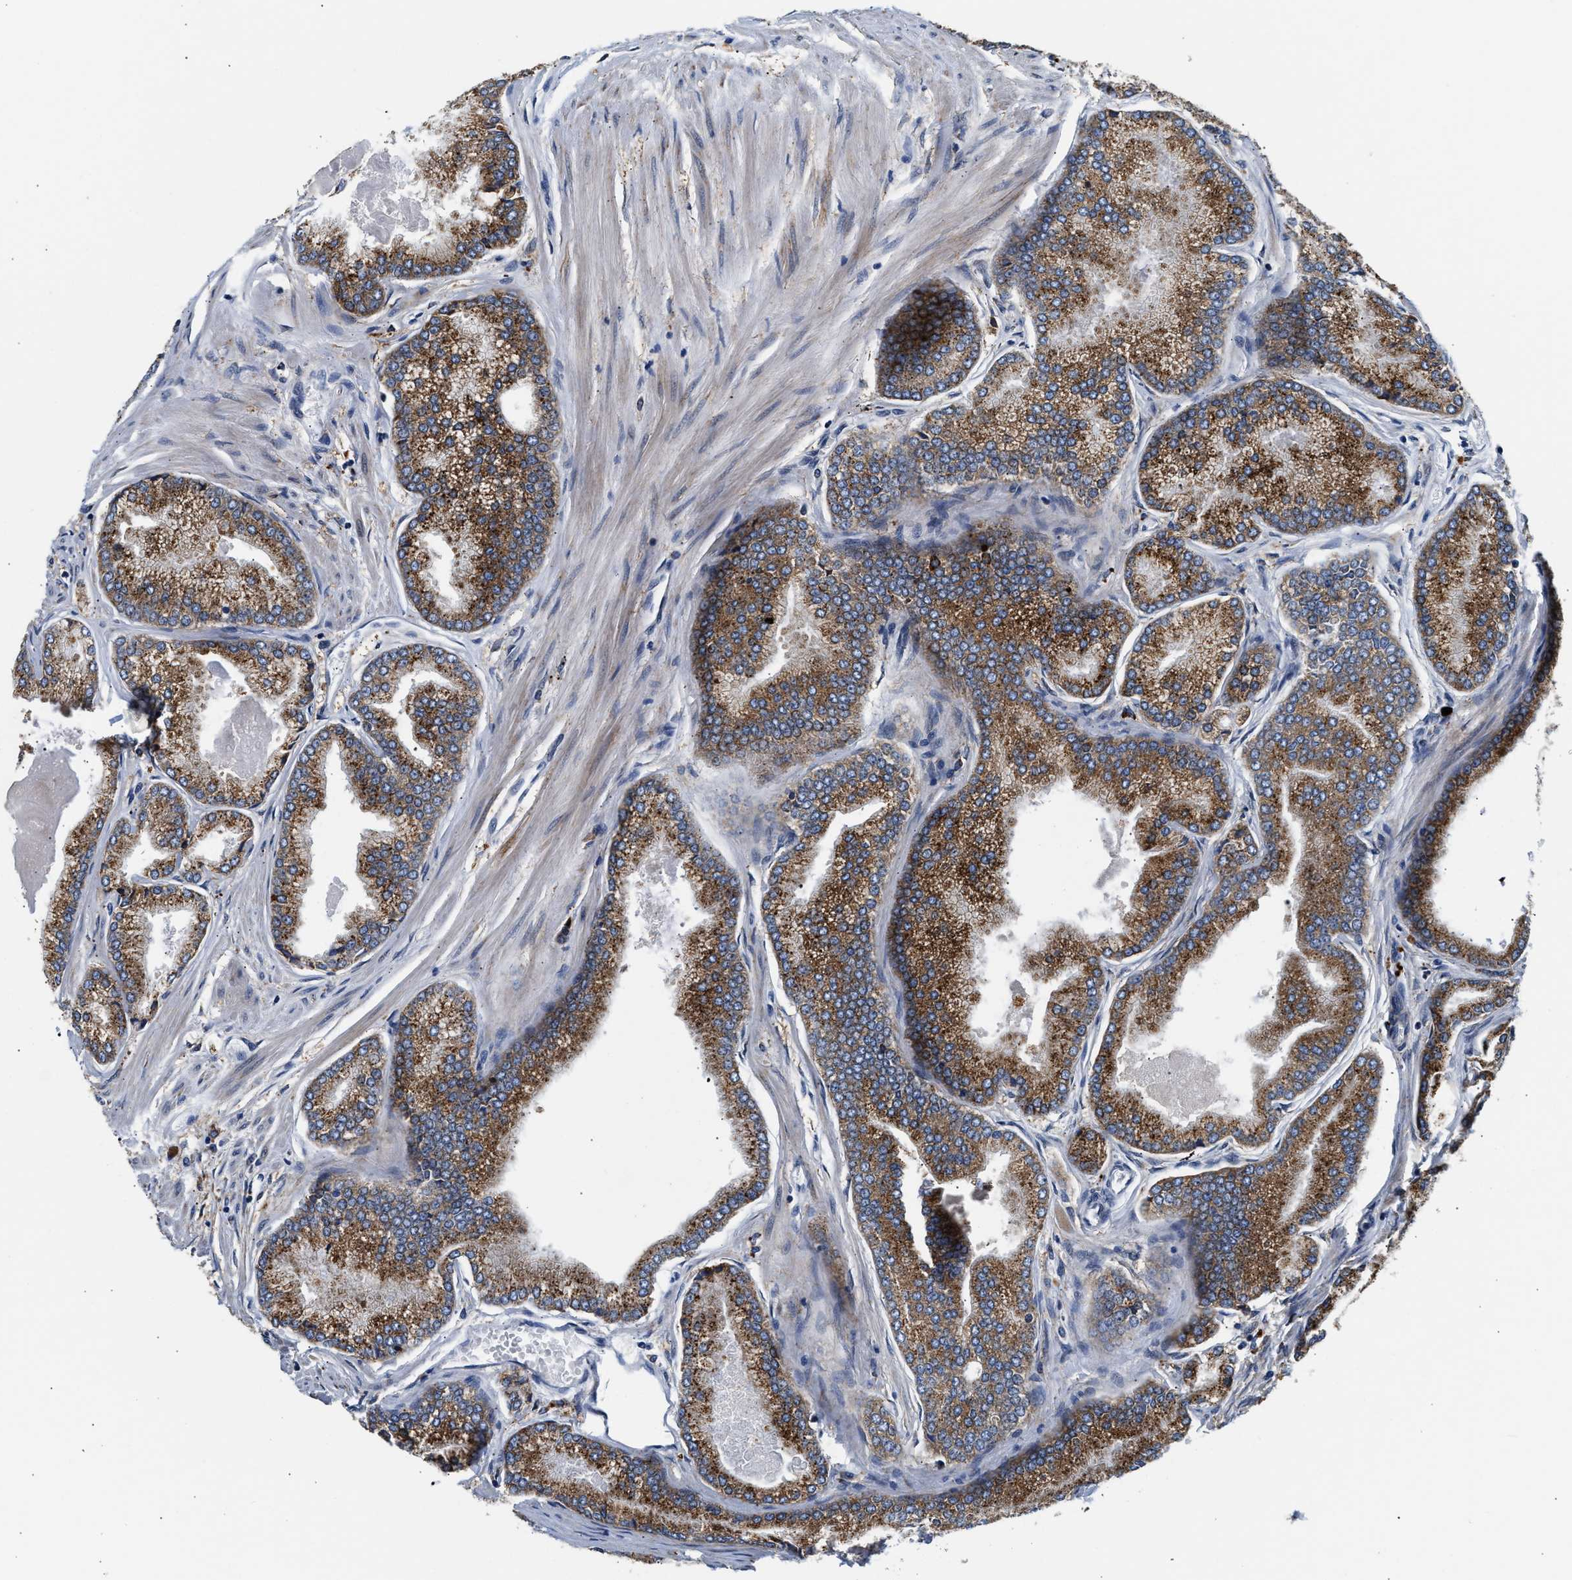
{"staining": {"intensity": "moderate", "quantity": "25%-75%", "location": "cytoplasmic/membranous"}, "tissue": "prostate cancer", "cell_type": "Tumor cells", "image_type": "cancer", "snomed": [{"axis": "morphology", "description": "Adenocarcinoma, High grade"}, {"axis": "topography", "description": "Prostate"}], "caption": "Tumor cells demonstrate moderate cytoplasmic/membranous positivity in approximately 25%-75% of cells in prostate cancer (adenocarcinoma (high-grade)).", "gene": "AMZ1", "patient": {"sex": "male", "age": 61}}